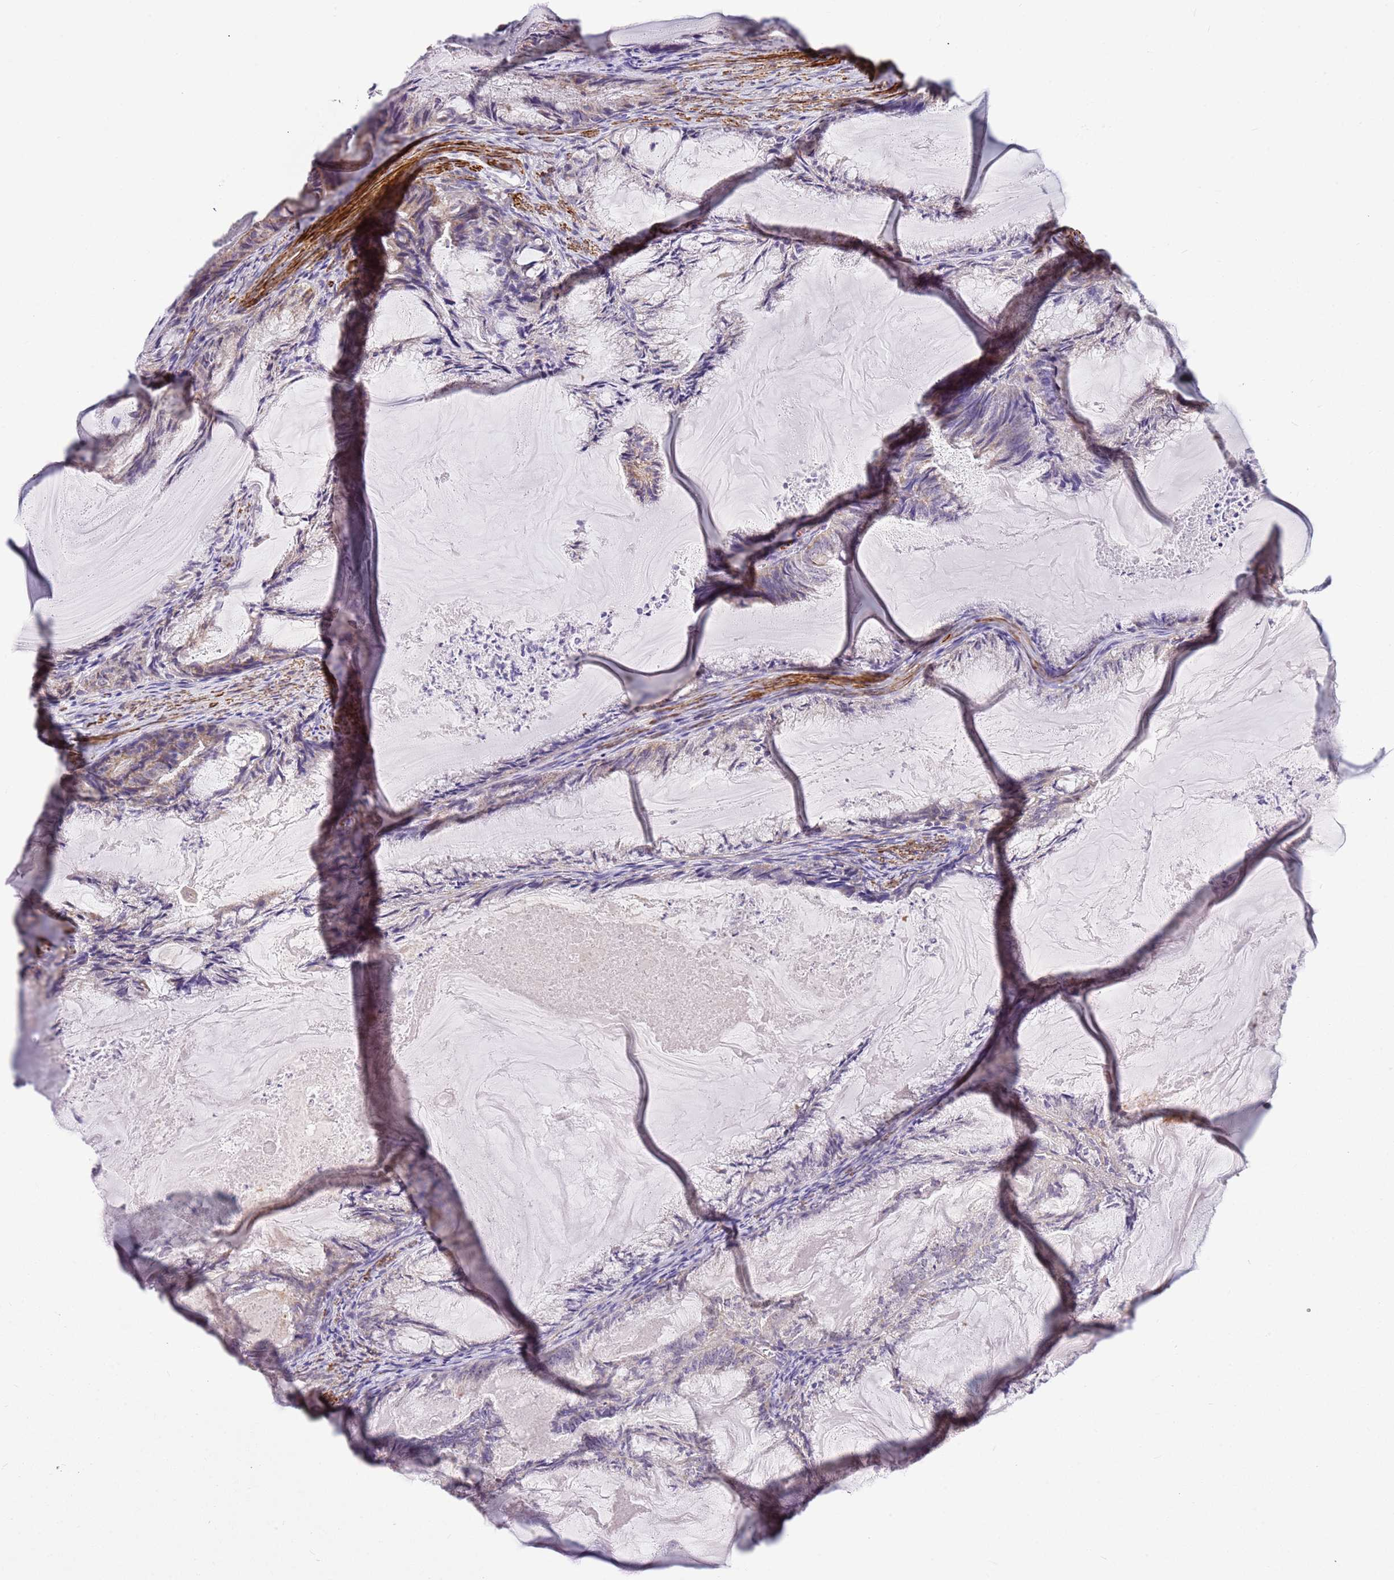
{"staining": {"intensity": "negative", "quantity": "none", "location": "none"}, "tissue": "endometrial cancer", "cell_type": "Tumor cells", "image_type": "cancer", "snomed": [{"axis": "morphology", "description": "Adenocarcinoma, NOS"}, {"axis": "topography", "description": "Endometrium"}], "caption": "Tumor cells show no significant staining in endometrial adenocarcinoma.", "gene": "SMIM4", "patient": {"sex": "female", "age": 86}}